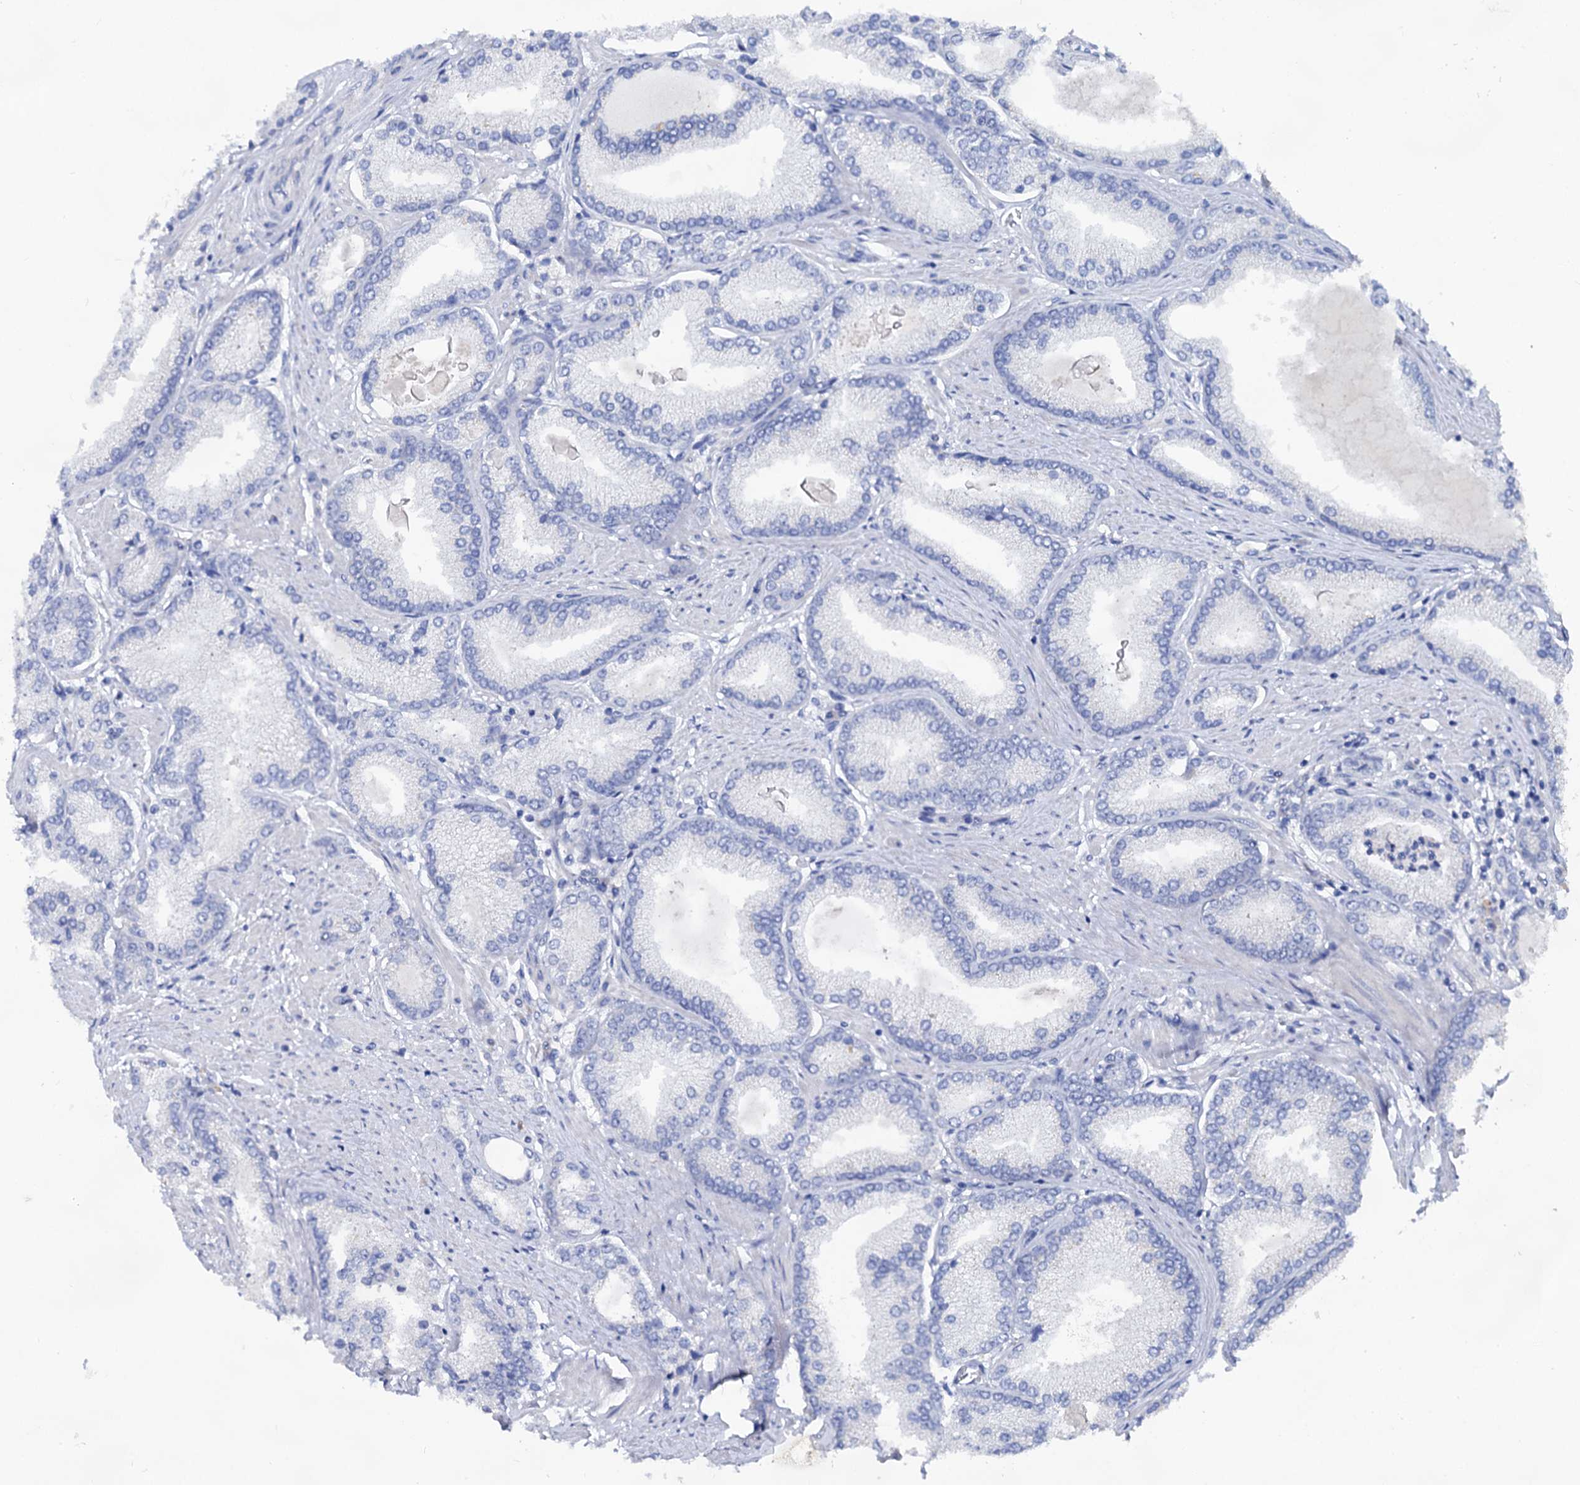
{"staining": {"intensity": "negative", "quantity": "none", "location": "none"}, "tissue": "prostate cancer", "cell_type": "Tumor cells", "image_type": "cancer", "snomed": [{"axis": "morphology", "description": "Adenocarcinoma, High grade"}, {"axis": "topography", "description": "Prostate"}], "caption": "IHC image of prostate cancer stained for a protein (brown), which shows no positivity in tumor cells.", "gene": "CAPRIN2", "patient": {"sex": "male", "age": 66}}